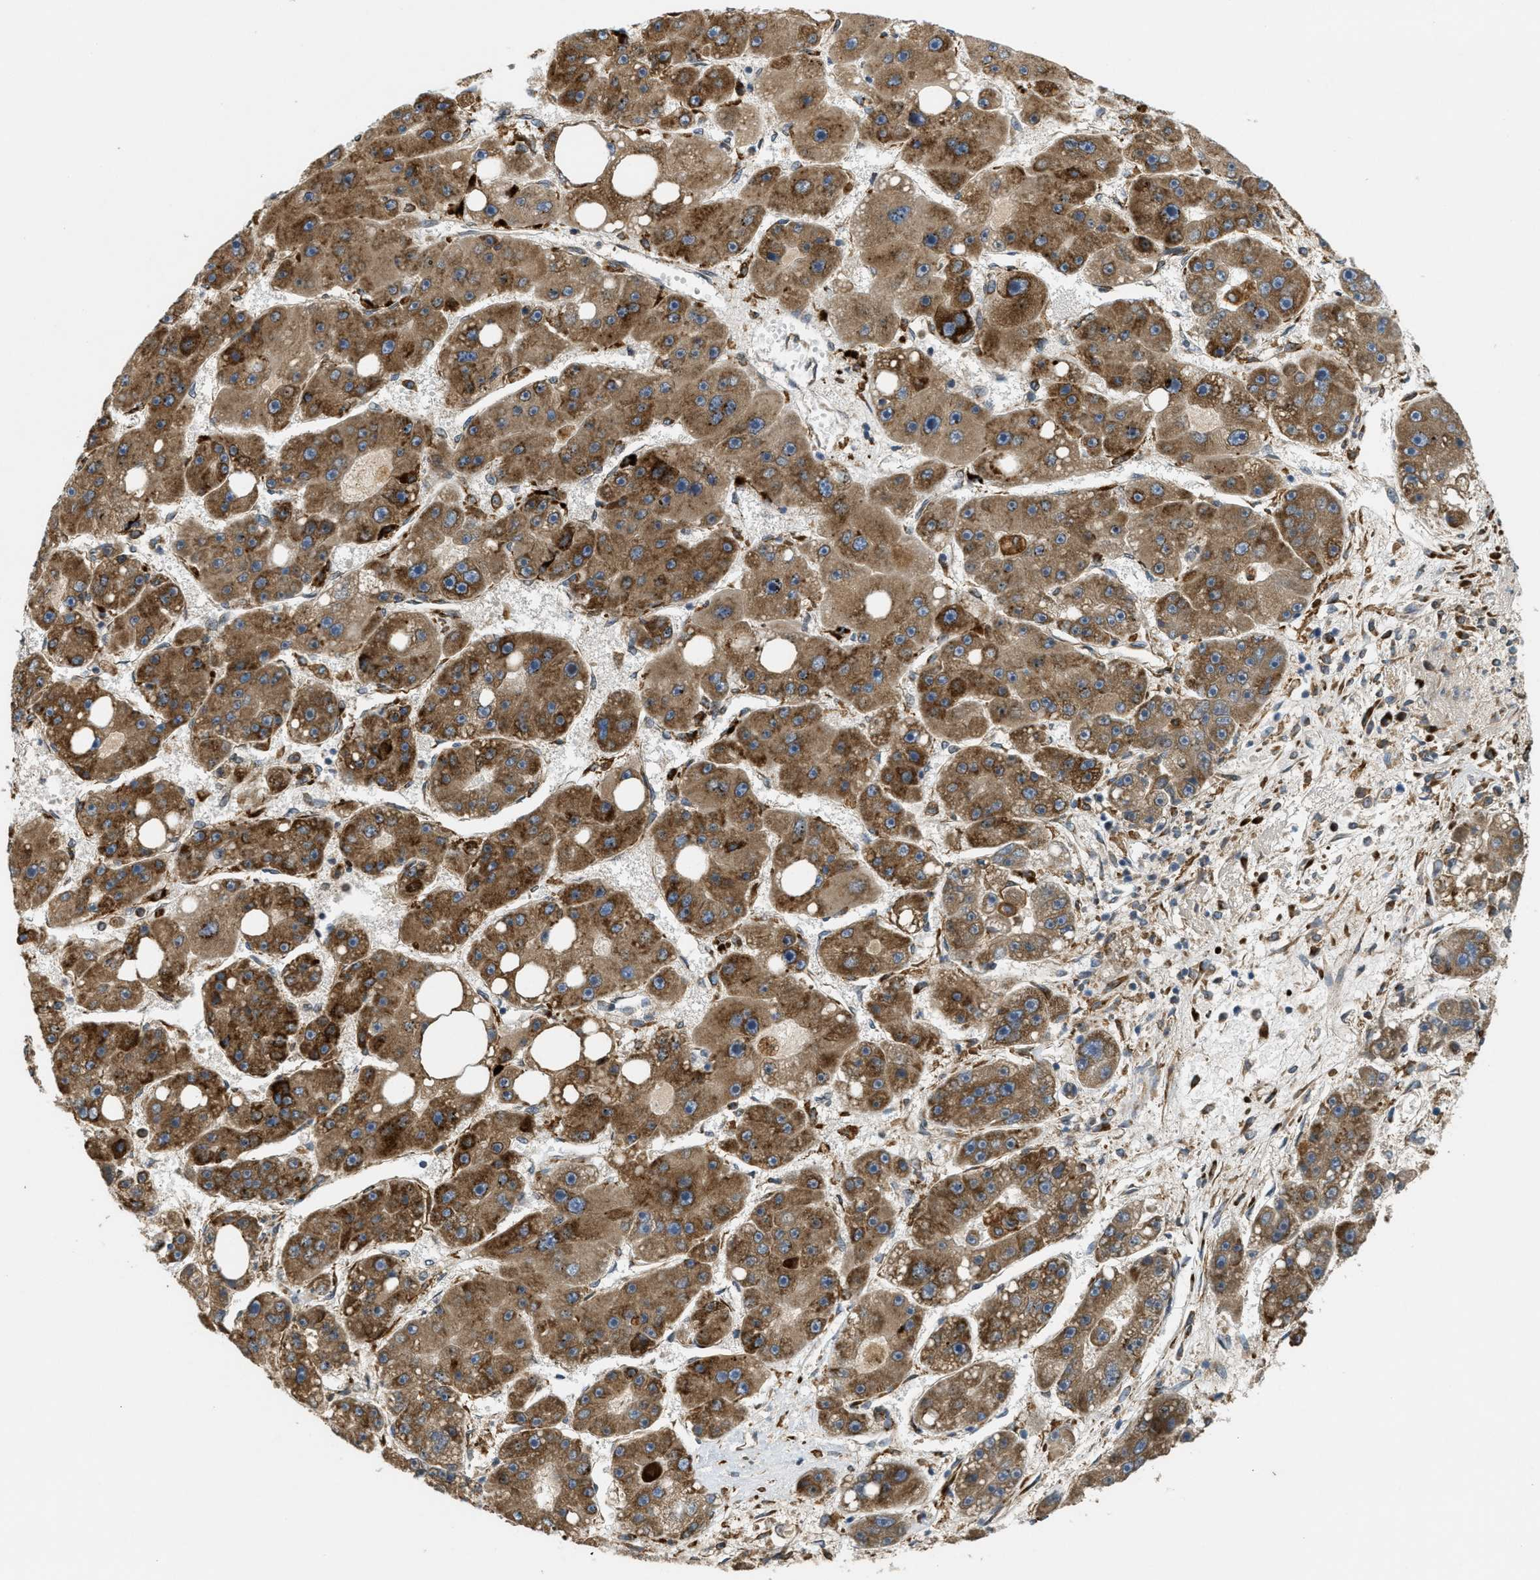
{"staining": {"intensity": "strong", "quantity": ">75%", "location": "cytoplasmic/membranous"}, "tissue": "liver cancer", "cell_type": "Tumor cells", "image_type": "cancer", "snomed": [{"axis": "morphology", "description": "Carcinoma, Hepatocellular, NOS"}, {"axis": "topography", "description": "Liver"}], "caption": "Immunohistochemistry (IHC) image of liver cancer stained for a protein (brown), which exhibits high levels of strong cytoplasmic/membranous positivity in about >75% of tumor cells.", "gene": "PCDH18", "patient": {"sex": "female", "age": 61}}